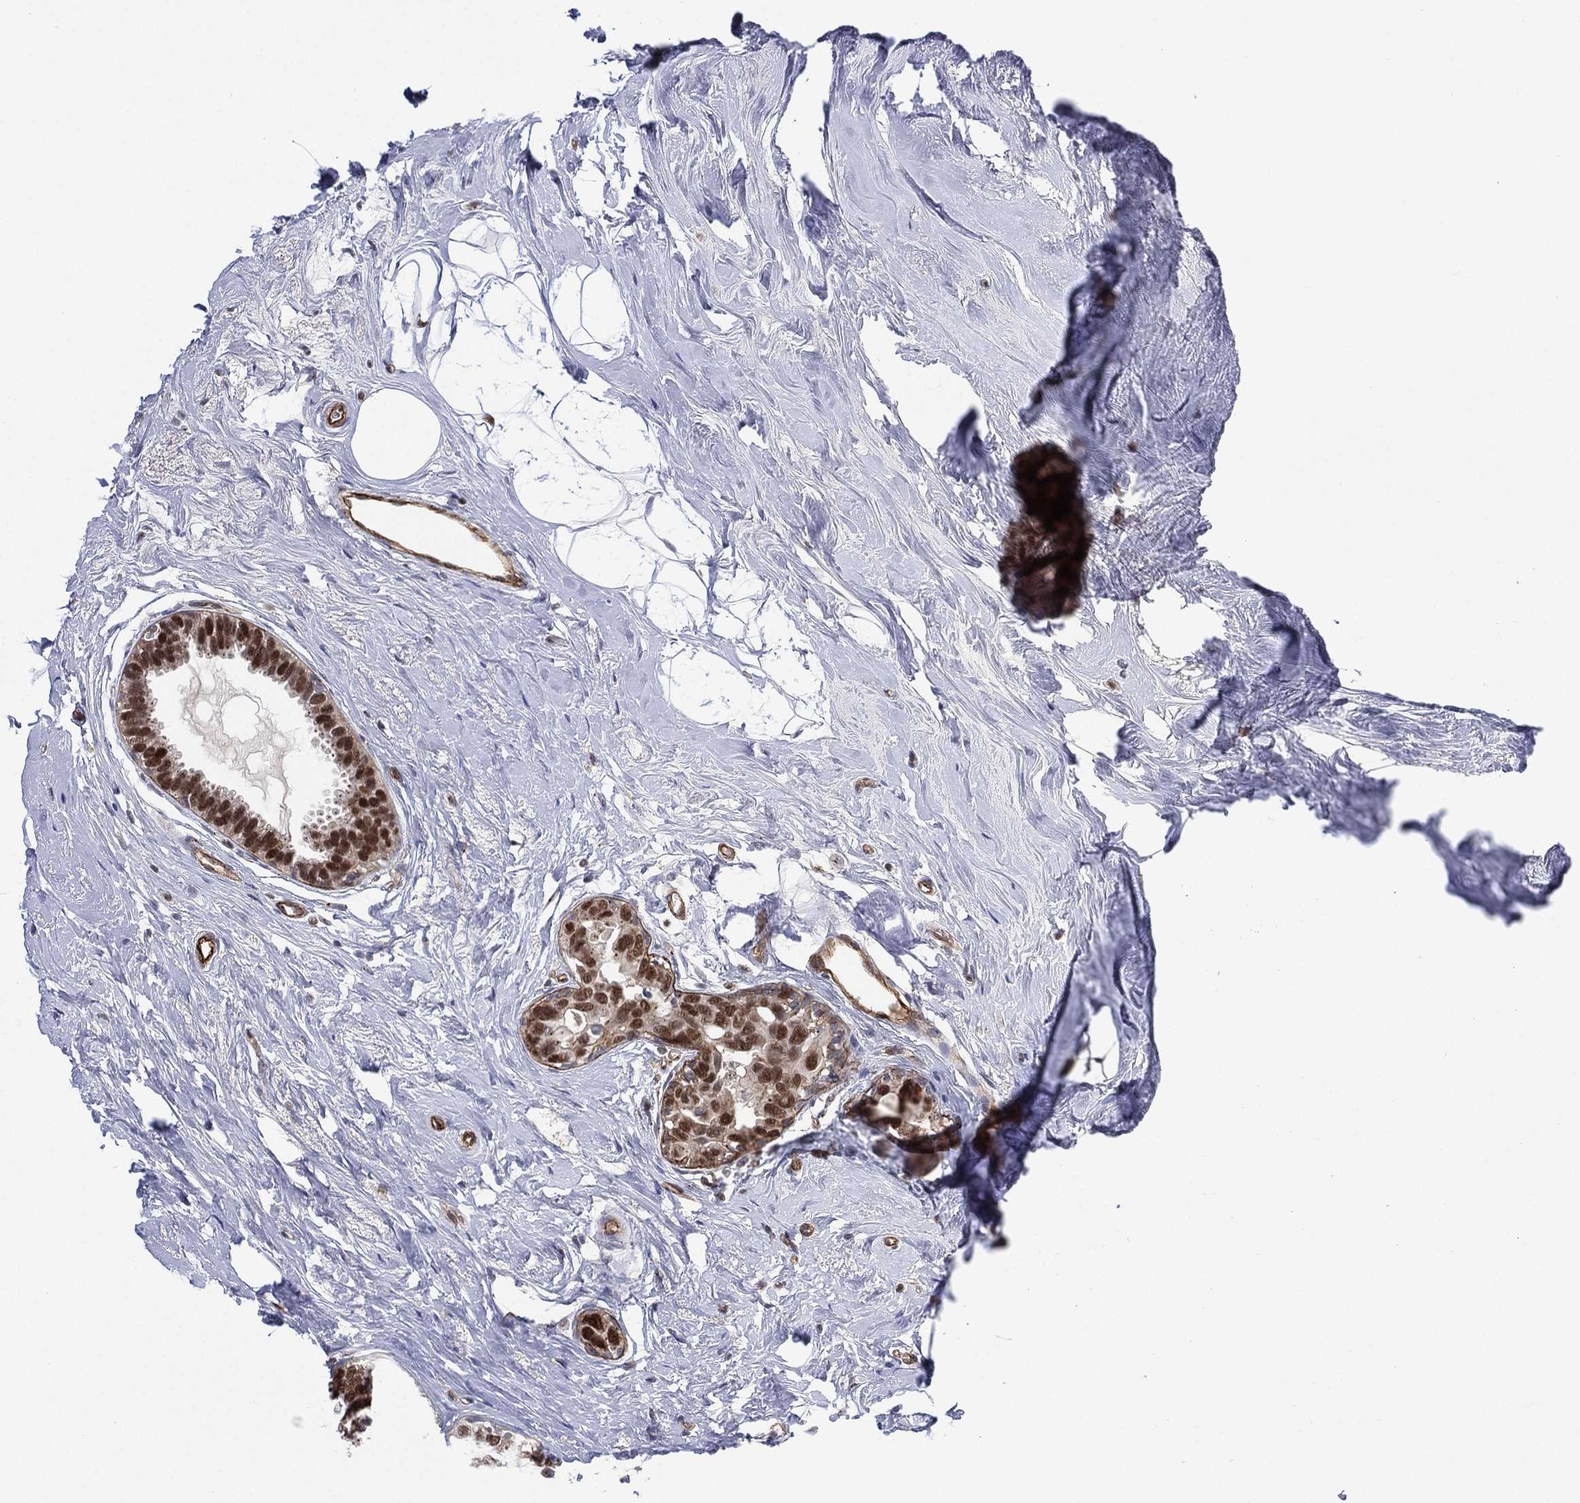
{"staining": {"intensity": "strong", "quantity": ">75%", "location": "nuclear"}, "tissue": "breast cancer", "cell_type": "Tumor cells", "image_type": "cancer", "snomed": [{"axis": "morphology", "description": "Duct carcinoma"}, {"axis": "topography", "description": "Breast"}], "caption": "Protein expression by immunohistochemistry reveals strong nuclear expression in approximately >75% of tumor cells in breast invasive ductal carcinoma.", "gene": "GSE1", "patient": {"sex": "female", "age": 55}}